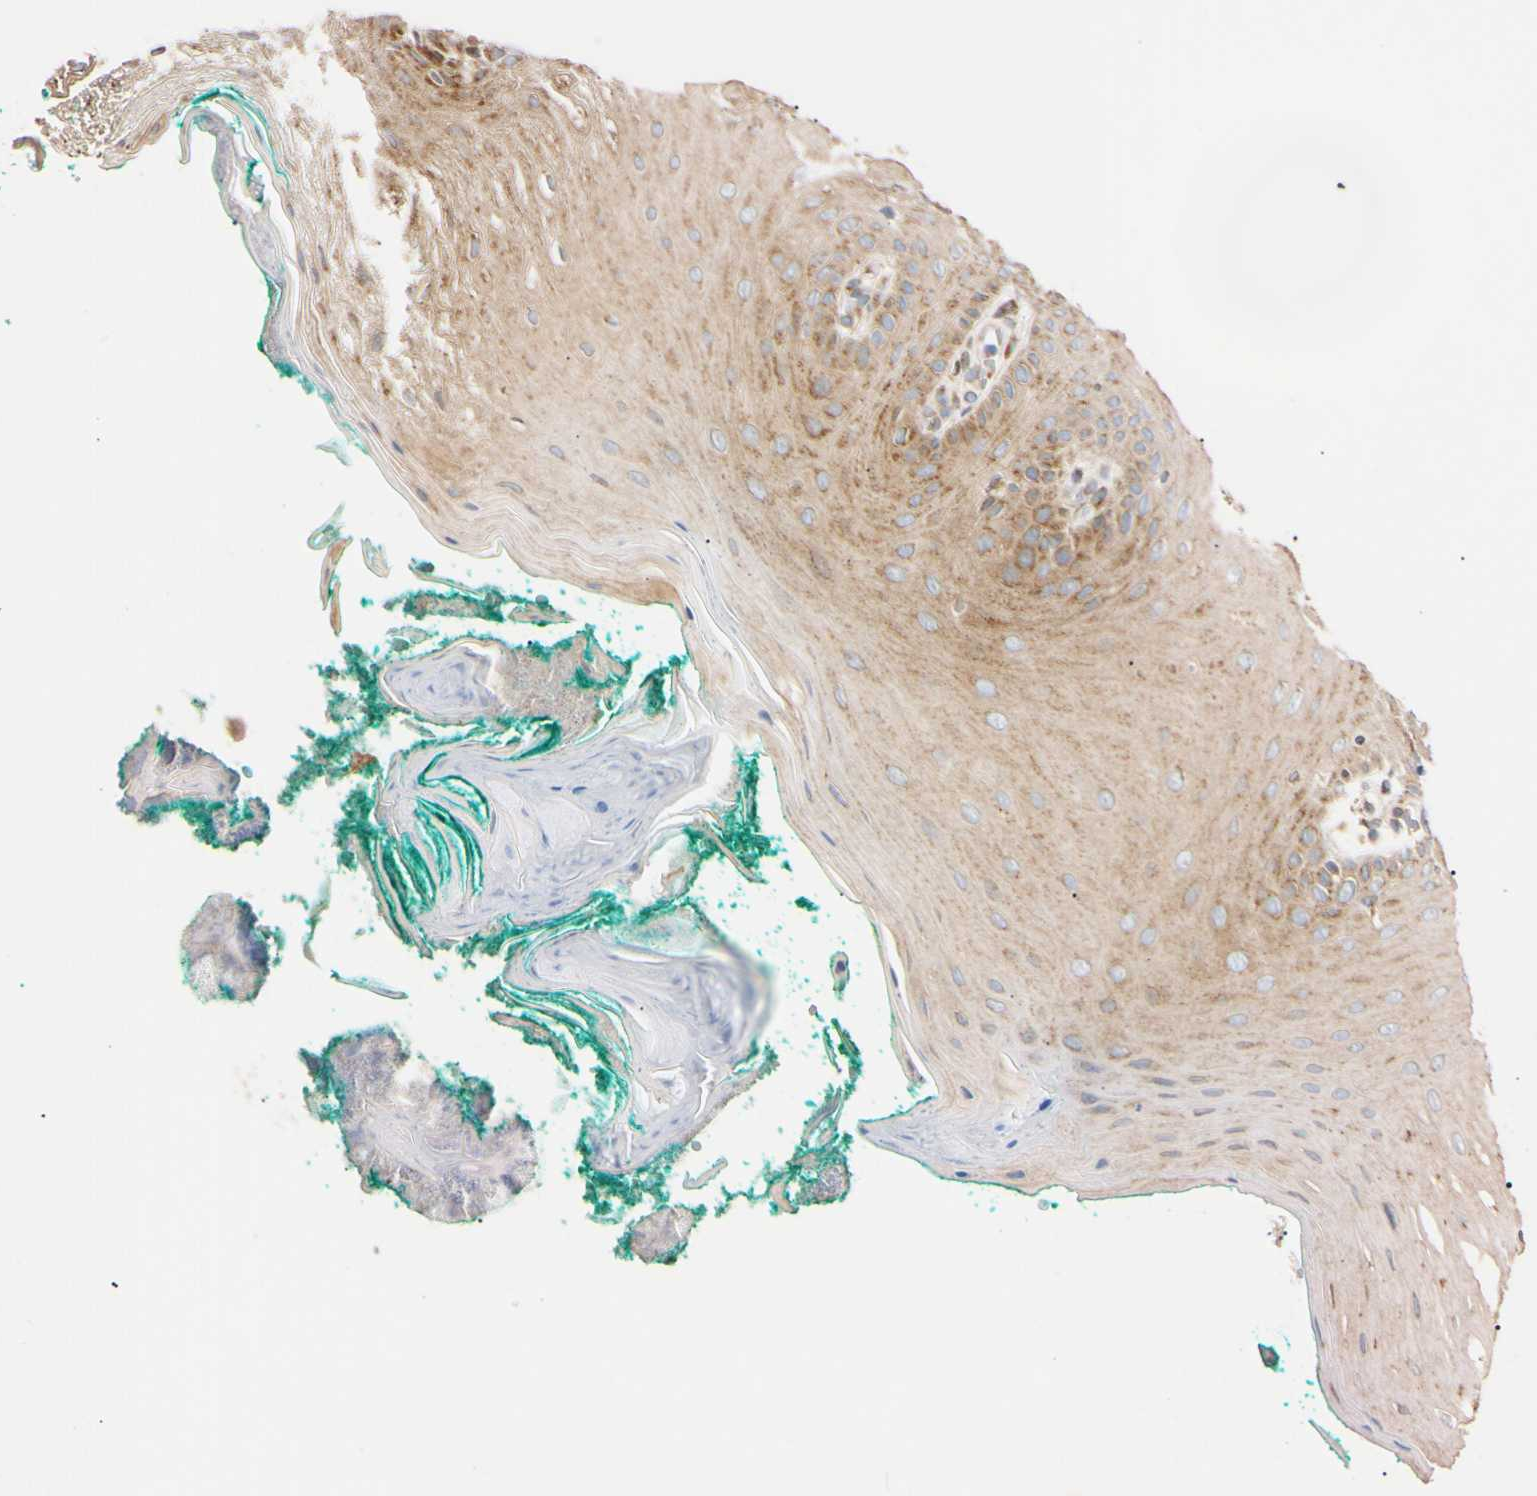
{"staining": {"intensity": "moderate", "quantity": "25%-75%", "location": "cytoplasmic/membranous"}, "tissue": "oral mucosa", "cell_type": "Squamous epithelial cells", "image_type": "normal", "snomed": [{"axis": "morphology", "description": "Normal tissue, NOS"}, {"axis": "topography", "description": "Skeletal muscle"}, {"axis": "topography", "description": "Oral tissue"}], "caption": "The image shows a brown stain indicating the presence of a protein in the cytoplasmic/membranous of squamous epithelial cells in oral mucosa. The protein of interest is shown in brown color, while the nuclei are stained blue.", "gene": "IER3IP1", "patient": {"sex": "male", "age": 58}}